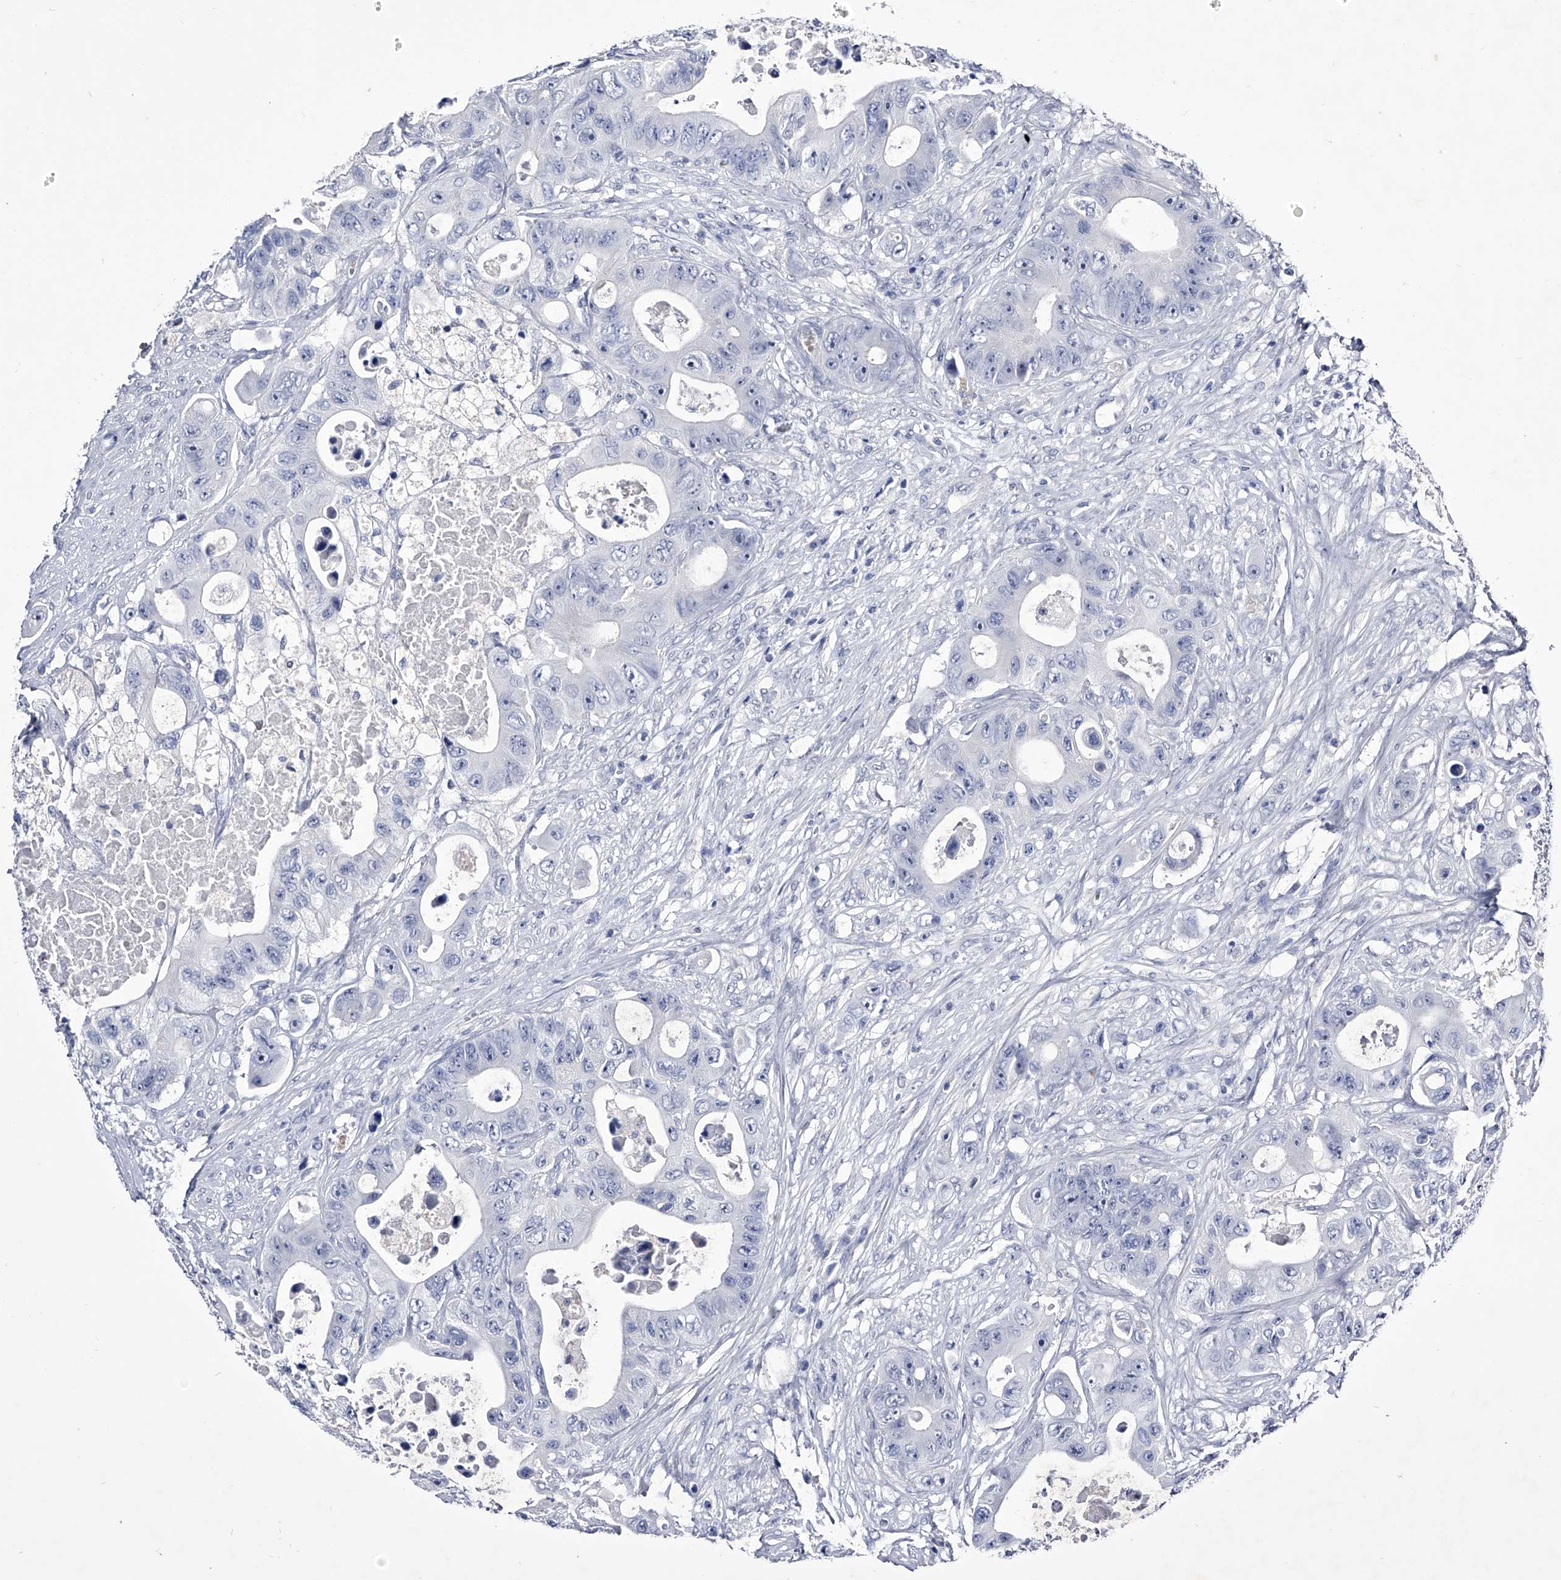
{"staining": {"intensity": "negative", "quantity": "none", "location": "none"}, "tissue": "colorectal cancer", "cell_type": "Tumor cells", "image_type": "cancer", "snomed": [{"axis": "morphology", "description": "Adenocarcinoma, NOS"}, {"axis": "topography", "description": "Colon"}], "caption": "Human colorectal adenocarcinoma stained for a protein using IHC shows no staining in tumor cells.", "gene": "CRISP2", "patient": {"sex": "female", "age": 46}}